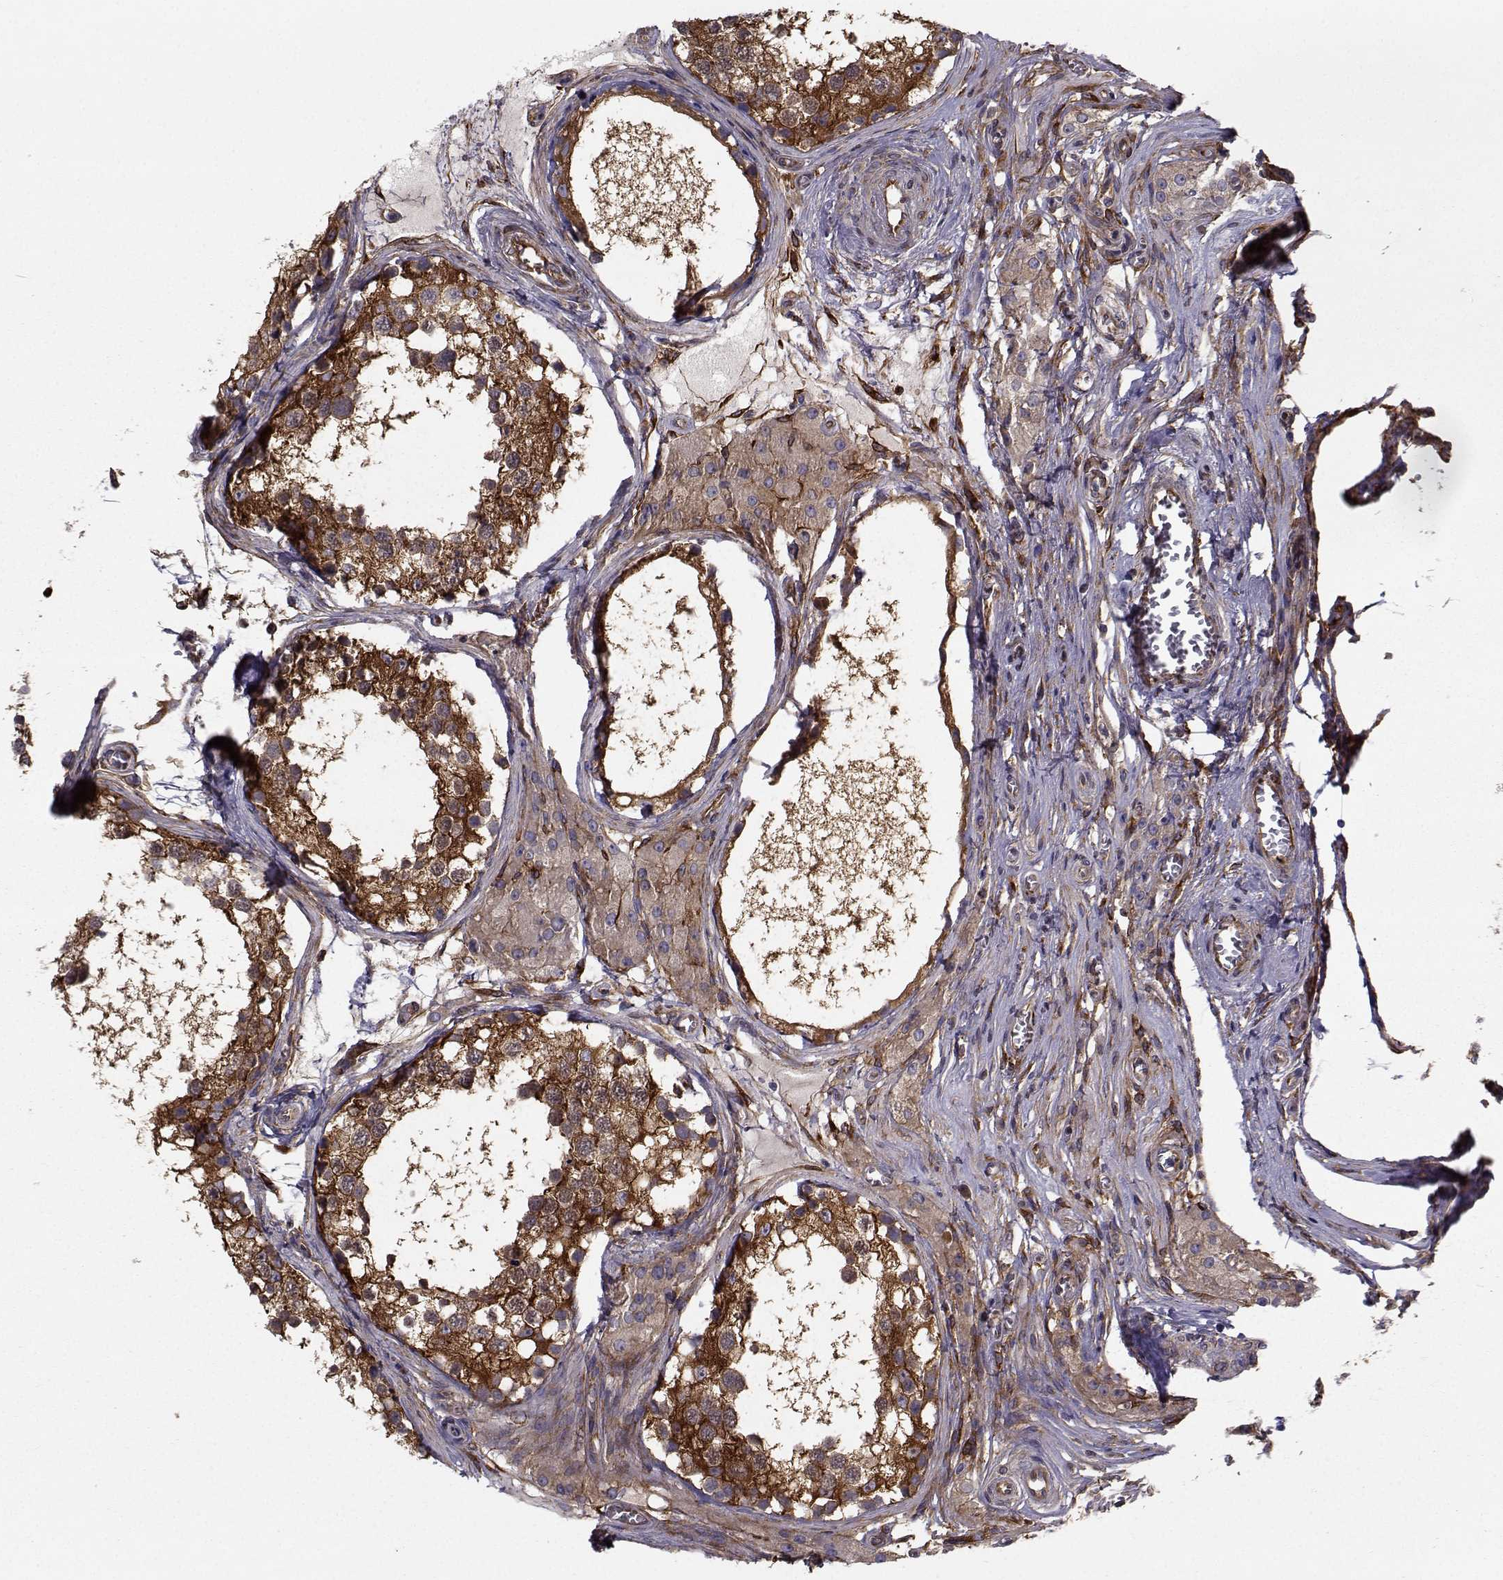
{"staining": {"intensity": "strong", "quantity": ">75%", "location": "cytoplasmic/membranous"}, "tissue": "testis", "cell_type": "Cells in seminiferous ducts", "image_type": "normal", "snomed": [{"axis": "morphology", "description": "Normal tissue, NOS"}, {"axis": "morphology", "description": "Seminoma, NOS"}, {"axis": "topography", "description": "Testis"}], "caption": "A brown stain labels strong cytoplasmic/membranous positivity of a protein in cells in seminiferous ducts of benign testis.", "gene": "TRIP10", "patient": {"sex": "male", "age": 65}}